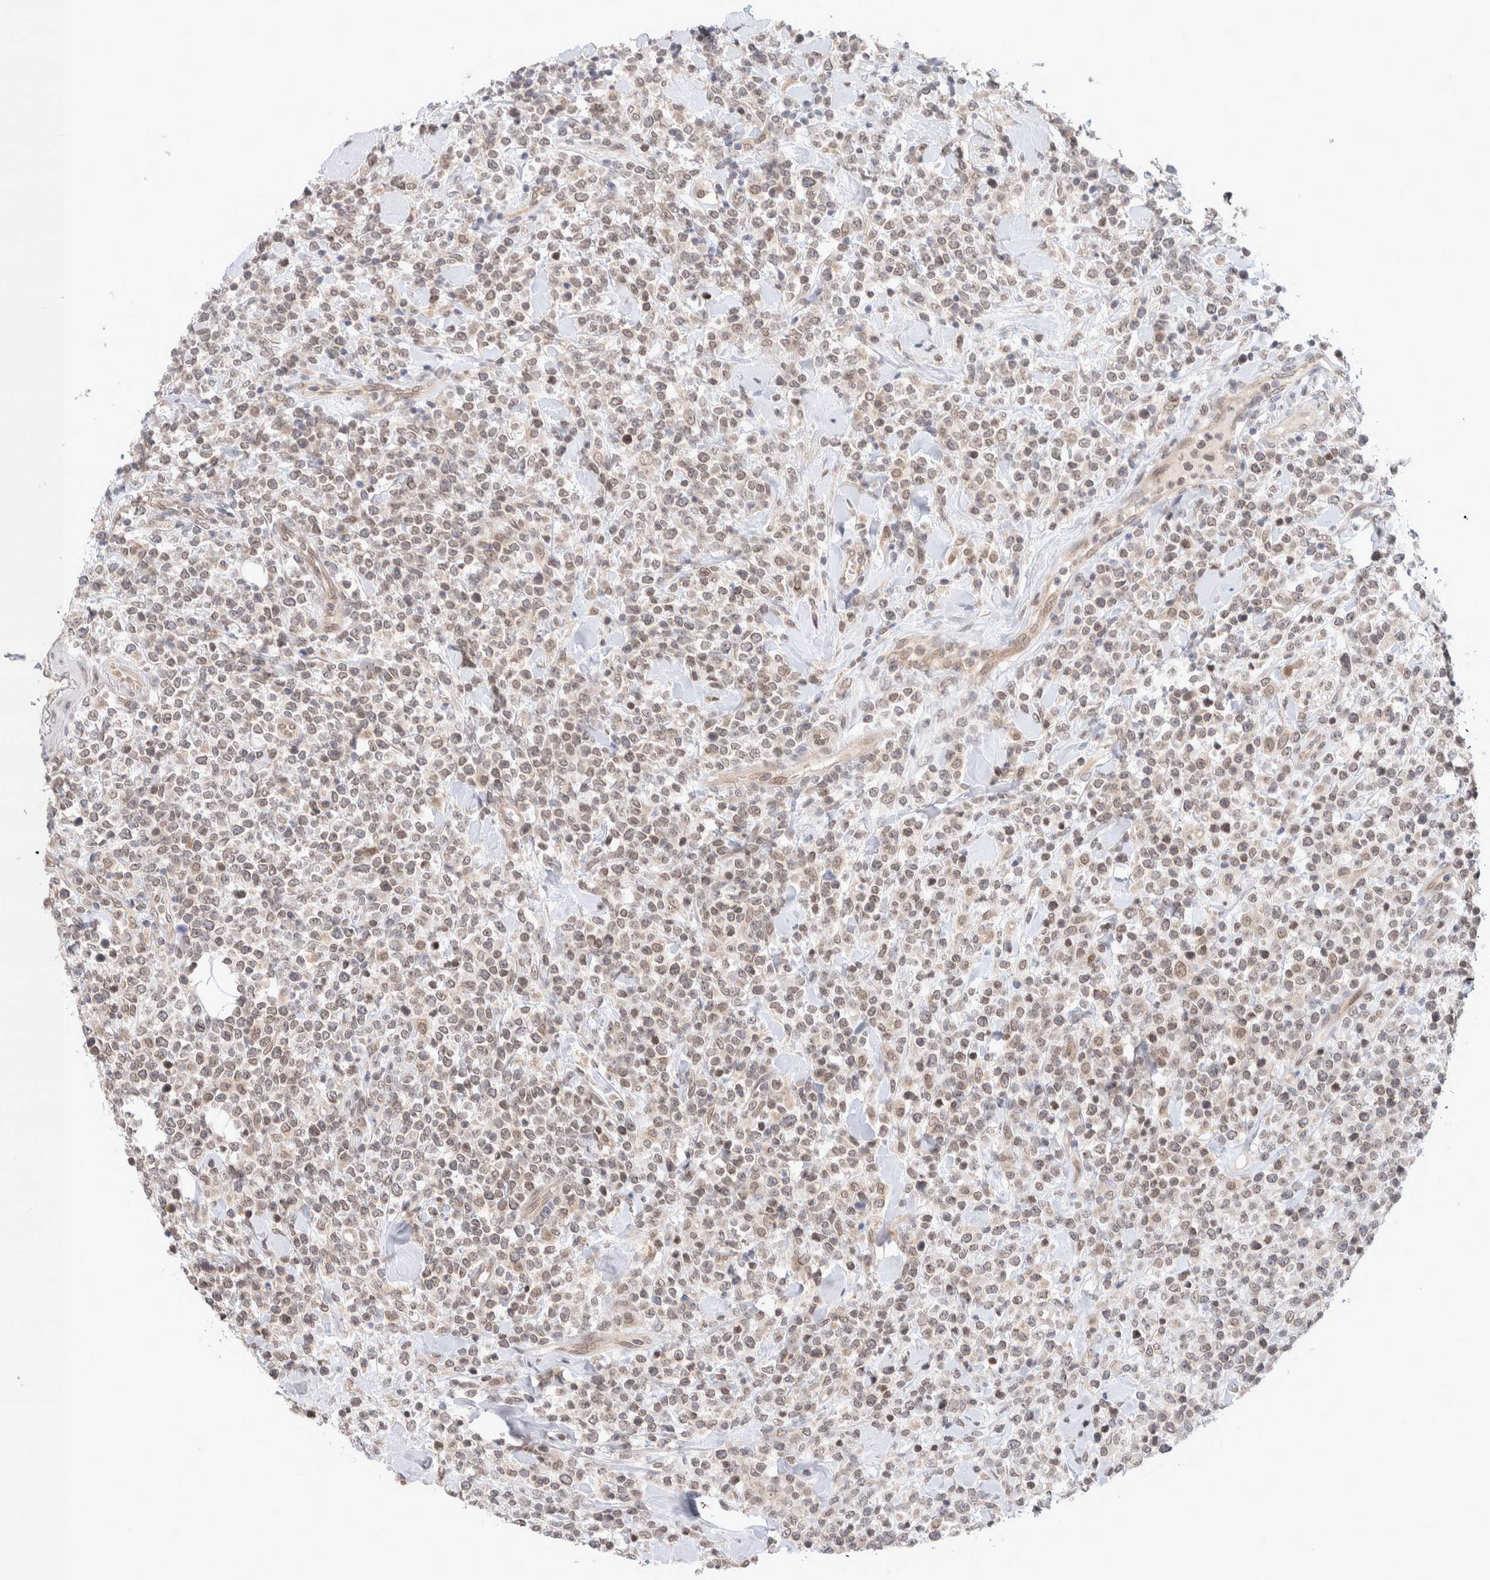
{"staining": {"intensity": "weak", "quantity": ">75%", "location": "cytoplasmic/membranous,nuclear"}, "tissue": "lymphoma", "cell_type": "Tumor cells", "image_type": "cancer", "snomed": [{"axis": "morphology", "description": "Malignant lymphoma, non-Hodgkin's type, High grade"}, {"axis": "topography", "description": "Colon"}], "caption": "Immunohistochemical staining of lymphoma shows weak cytoplasmic/membranous and nuclear protein expression in about >75% of tumor cells.", "gene": "CRAT", "patient": {"sex": "female", "age": 53}}